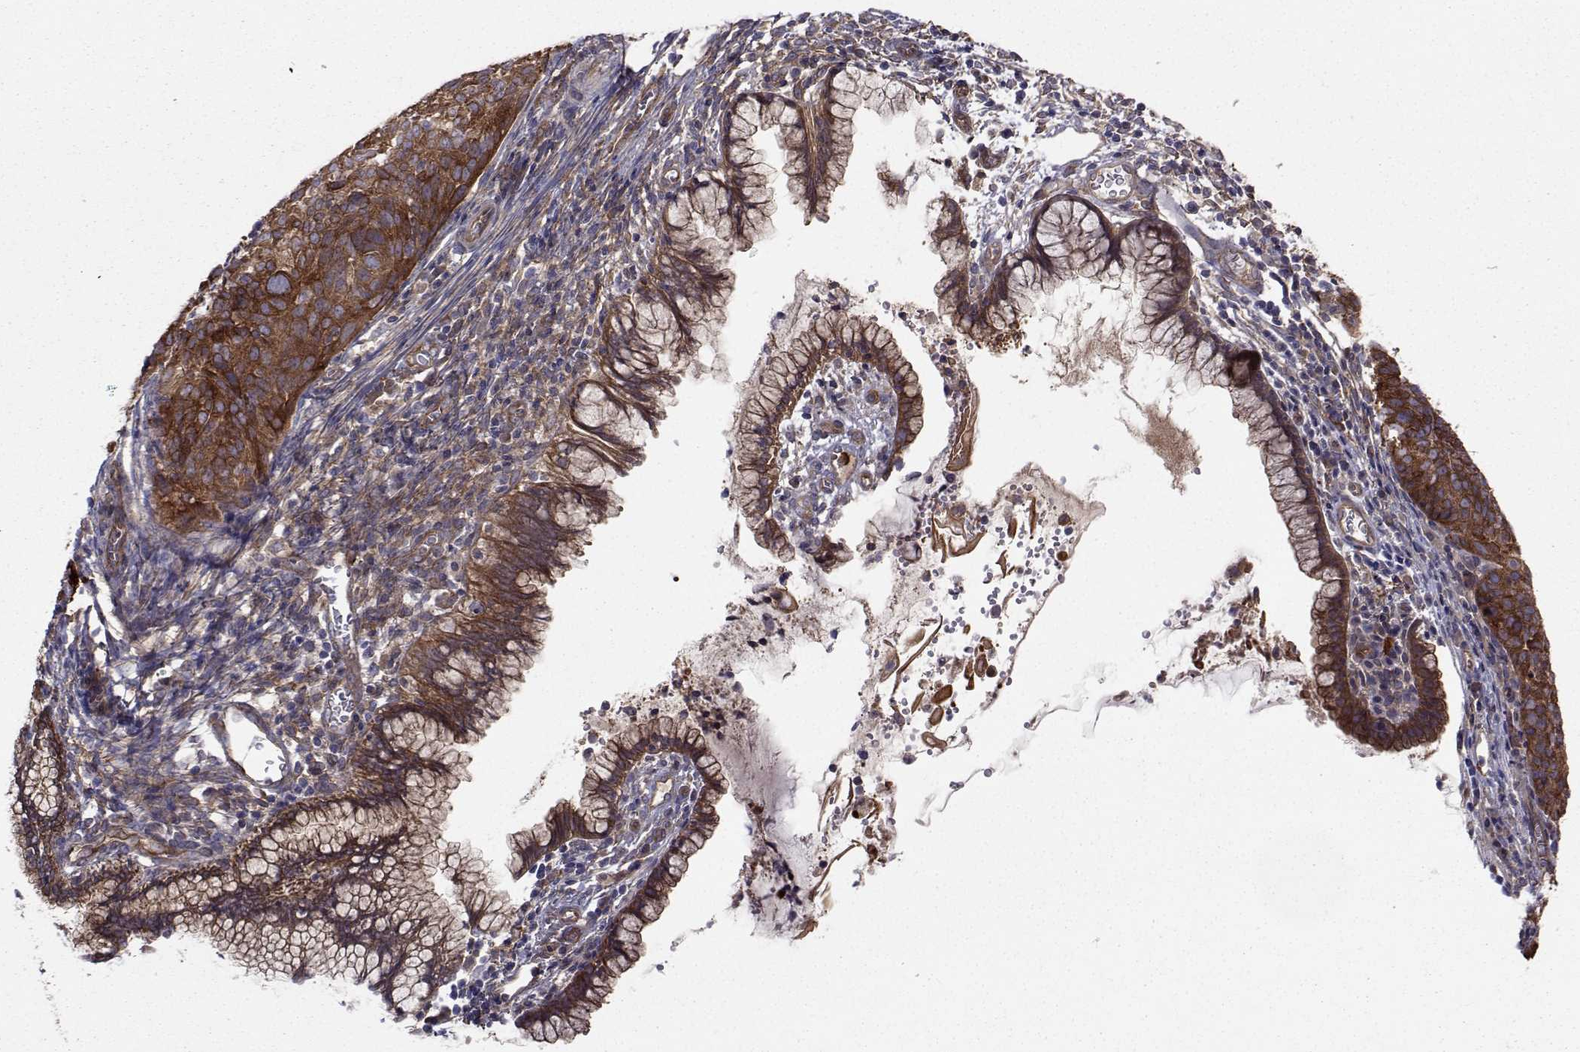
{"staining": {"intensity": "strong", "quantity": ">75%", "location": "cytoplasmic/membranous"}, "tissue": "cervical cancer", "cell_type": "Tumor cells", "image_type": "cancer", "snomed": [{"axis": "morphology", "description": "Squamous cell carcinoma, NOS"}, {"axis": "topography", "description": "Cervix"}], "caption": "Immunohistochemical staining of human cervical squamous cell carcinoma shows high levels of strong cytoplasmic/membranous protein expression in about >75% of tumor cells.", "gene": "TRIP10", "patient": {"sex": "female", "age": 39}}